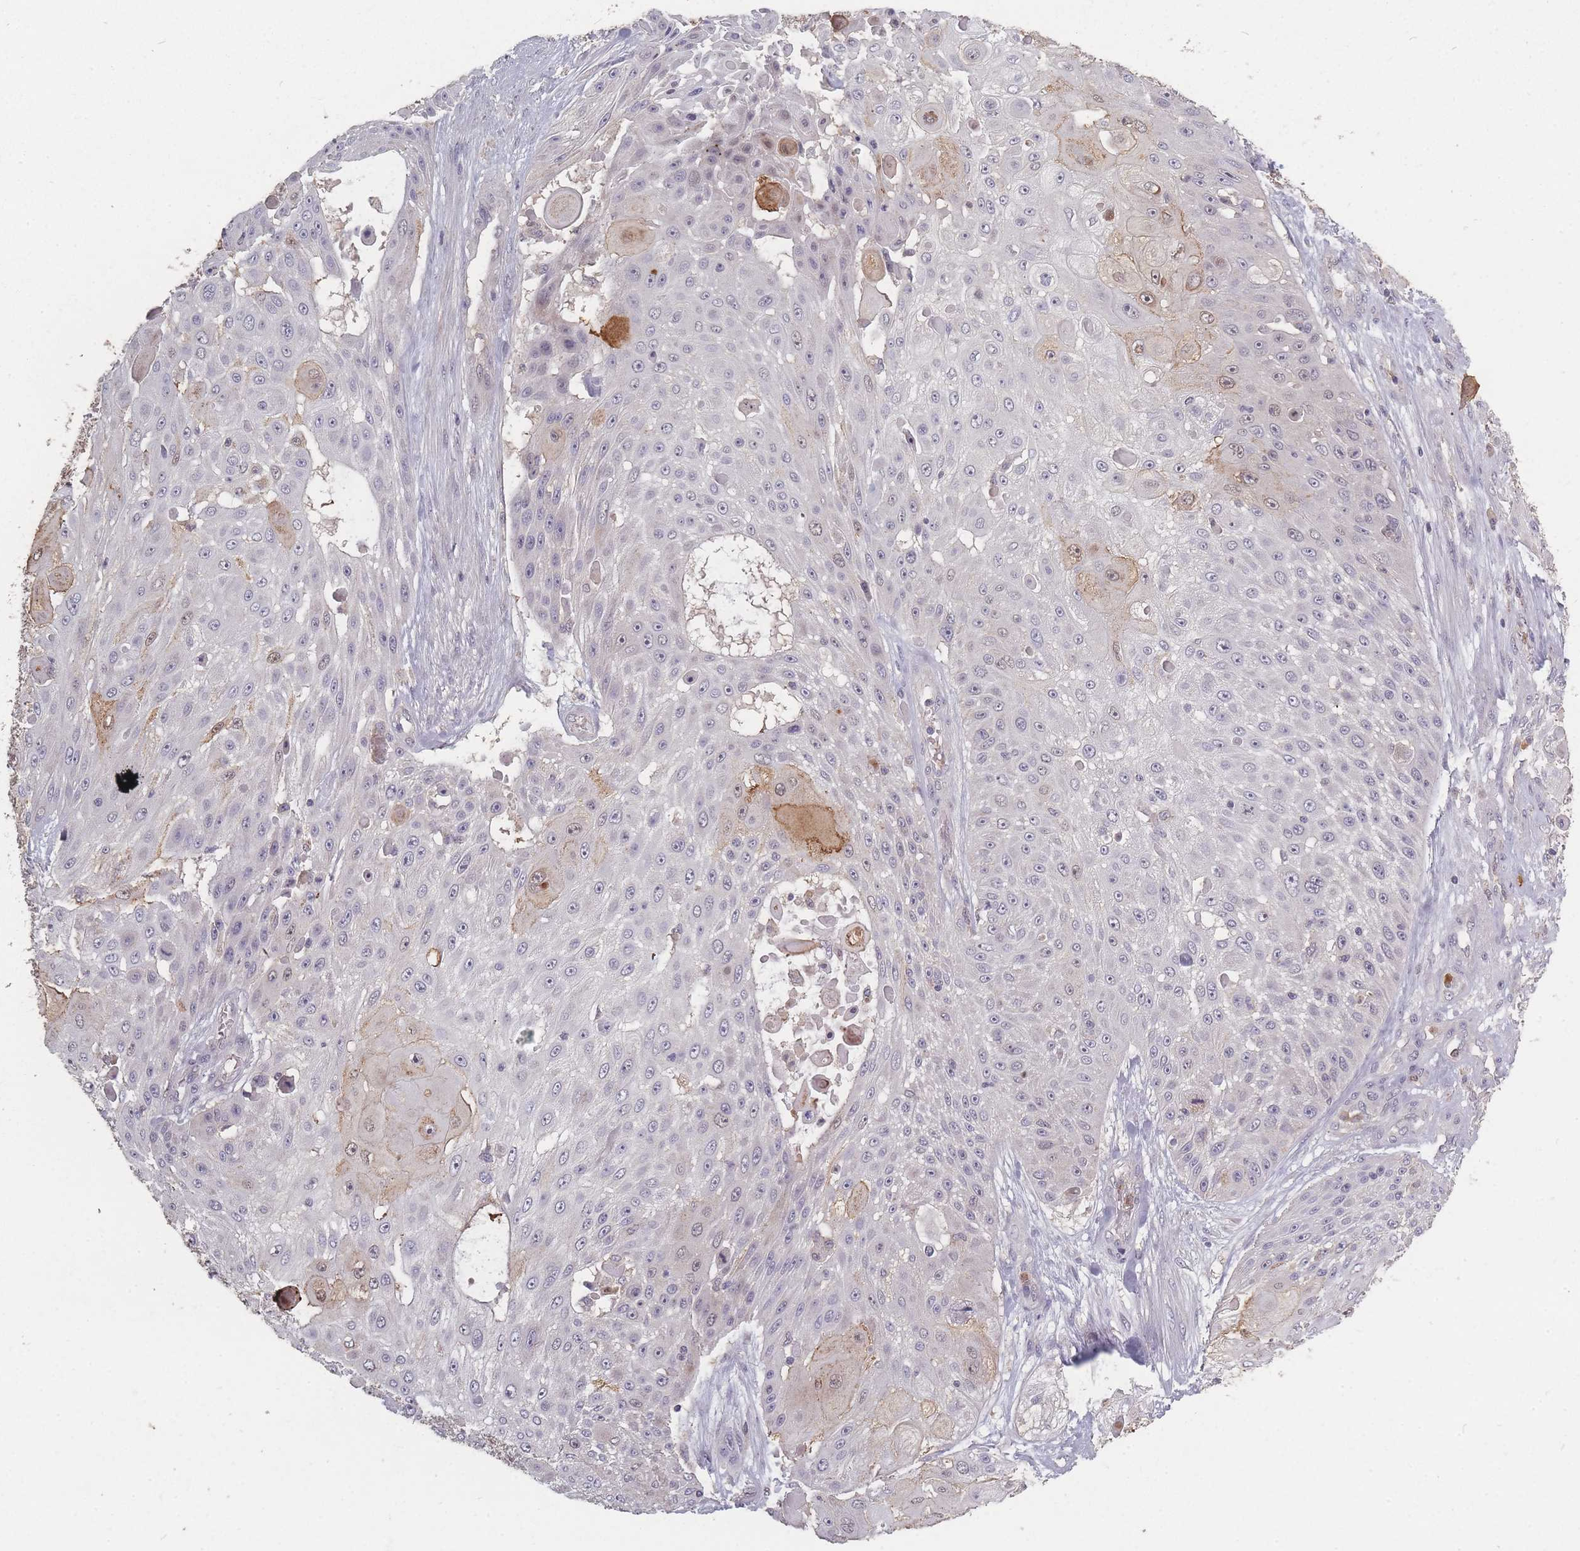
{"staining": {"intensity": "weak", "quantity": "<25%", "location": "nuclear"}, "tissue": "skin cancer", "cell_type": "Tumor cells", "image_type": "cancer", "snomed": [{"axis": "morphology", "description": "Squamous cell carcinoma, NOS"}, {"axis": "topography", "description": "Skin"}], "caption": "Tumor cells show no significant protein staining in skin squamous cell carcinoma. (Stains: DAB (3,3'-diaminobenzidine) immunohistochemistry (IHC) with hematoxylin counter stain, Microscopy: brightfield microscopy at high magnification).", "gene": "BST1", "patient": {"sex": "female", "age": 86}}